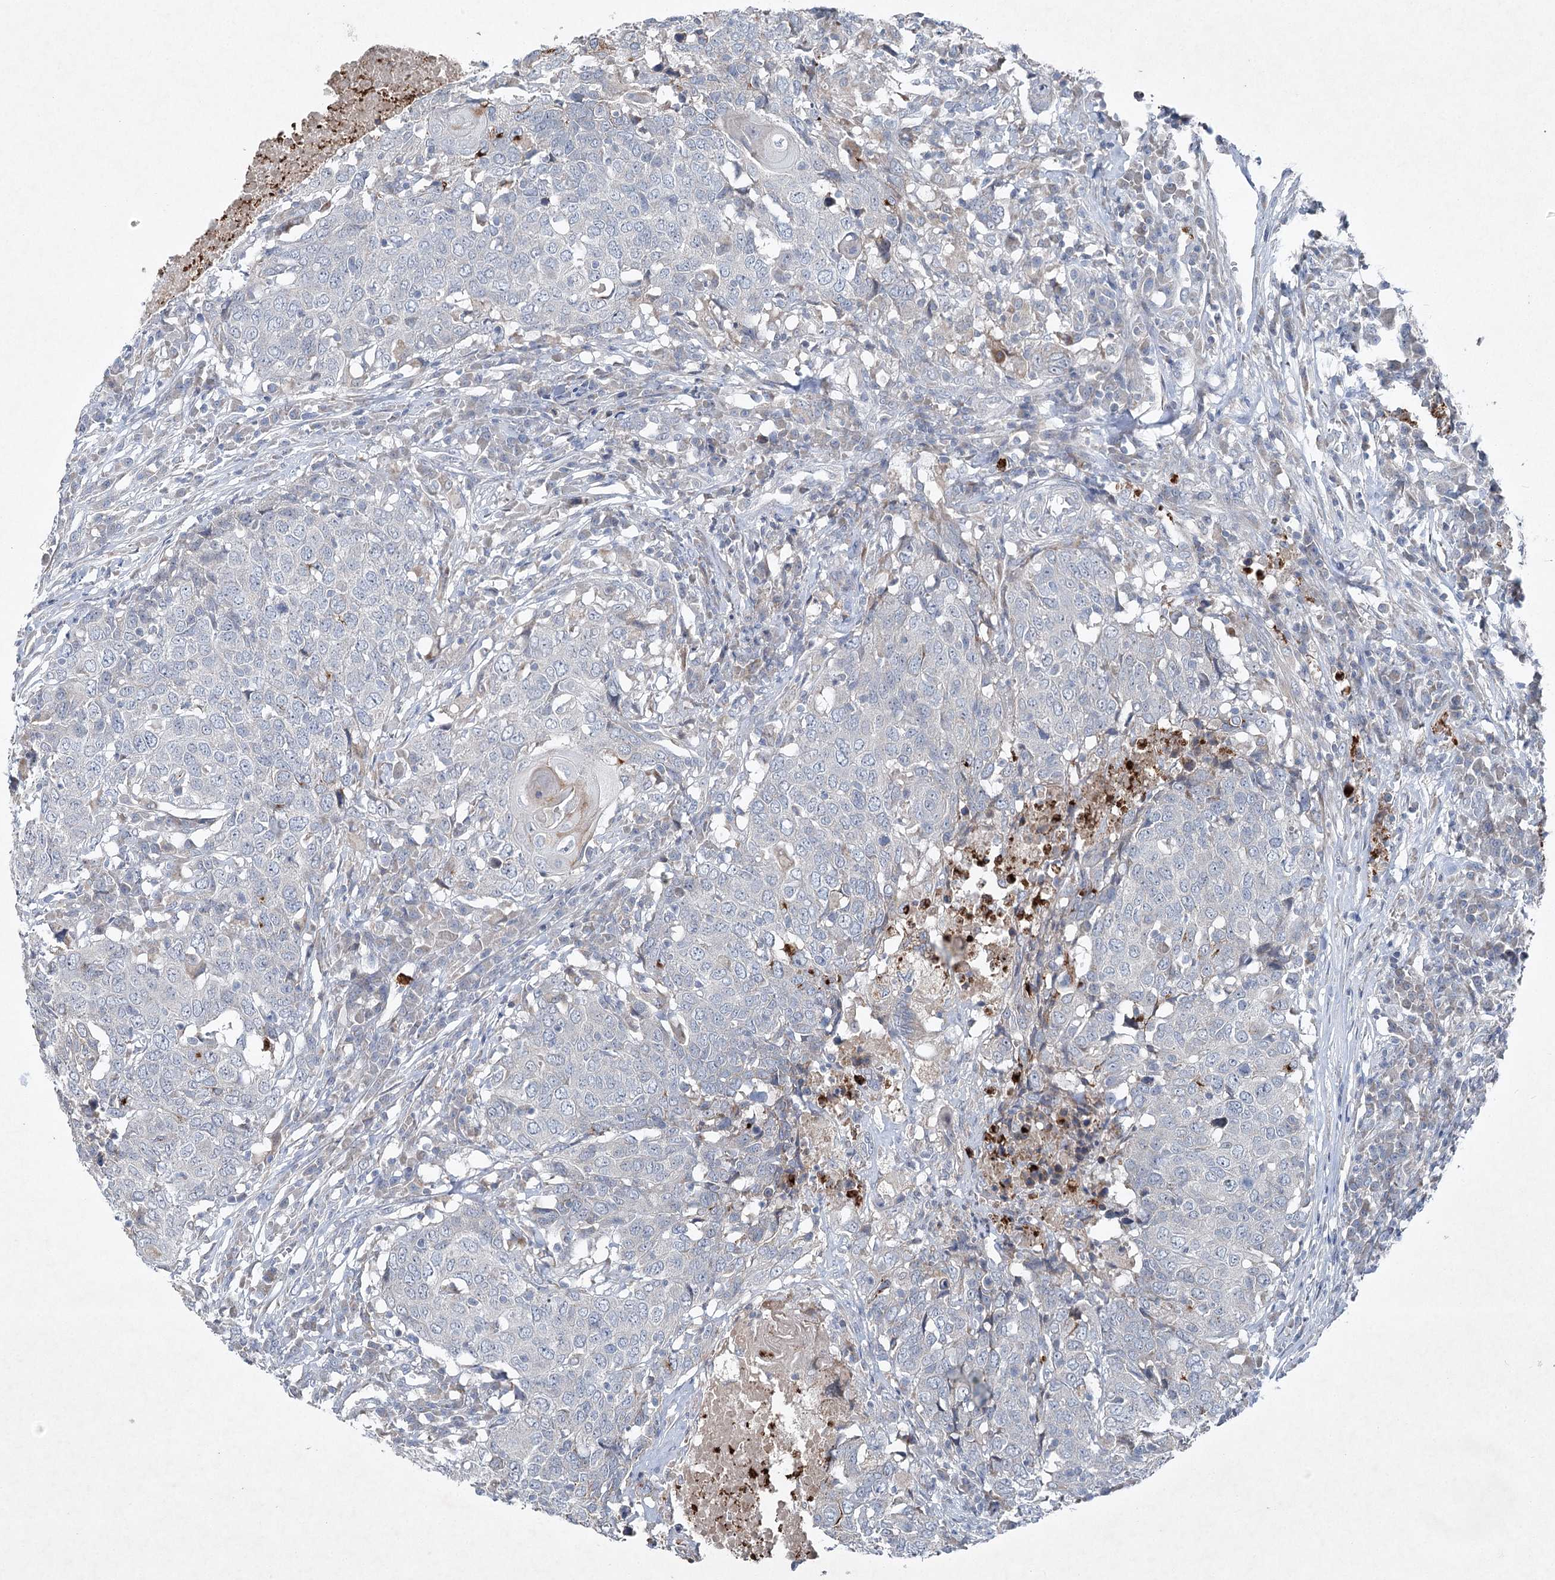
{"staining": {"intensity": "negative", "quantity": "none", "location": "none"}, "tissue": "head and neck cancer", "cell_type": "Tumor cells", "image_type": "cancer", "snomed": [{"axis": "morphology", "description": "Squamous cell carcinoma, NOS"}, {"axis": "topography", "description": "Head-Neck"}], "caption": "A photomicrograph of human head and neck cancer is negative for staining in tumor cells.", "gene": "PLA2G12A", "patient": {"sex": "male", "age": 66}}